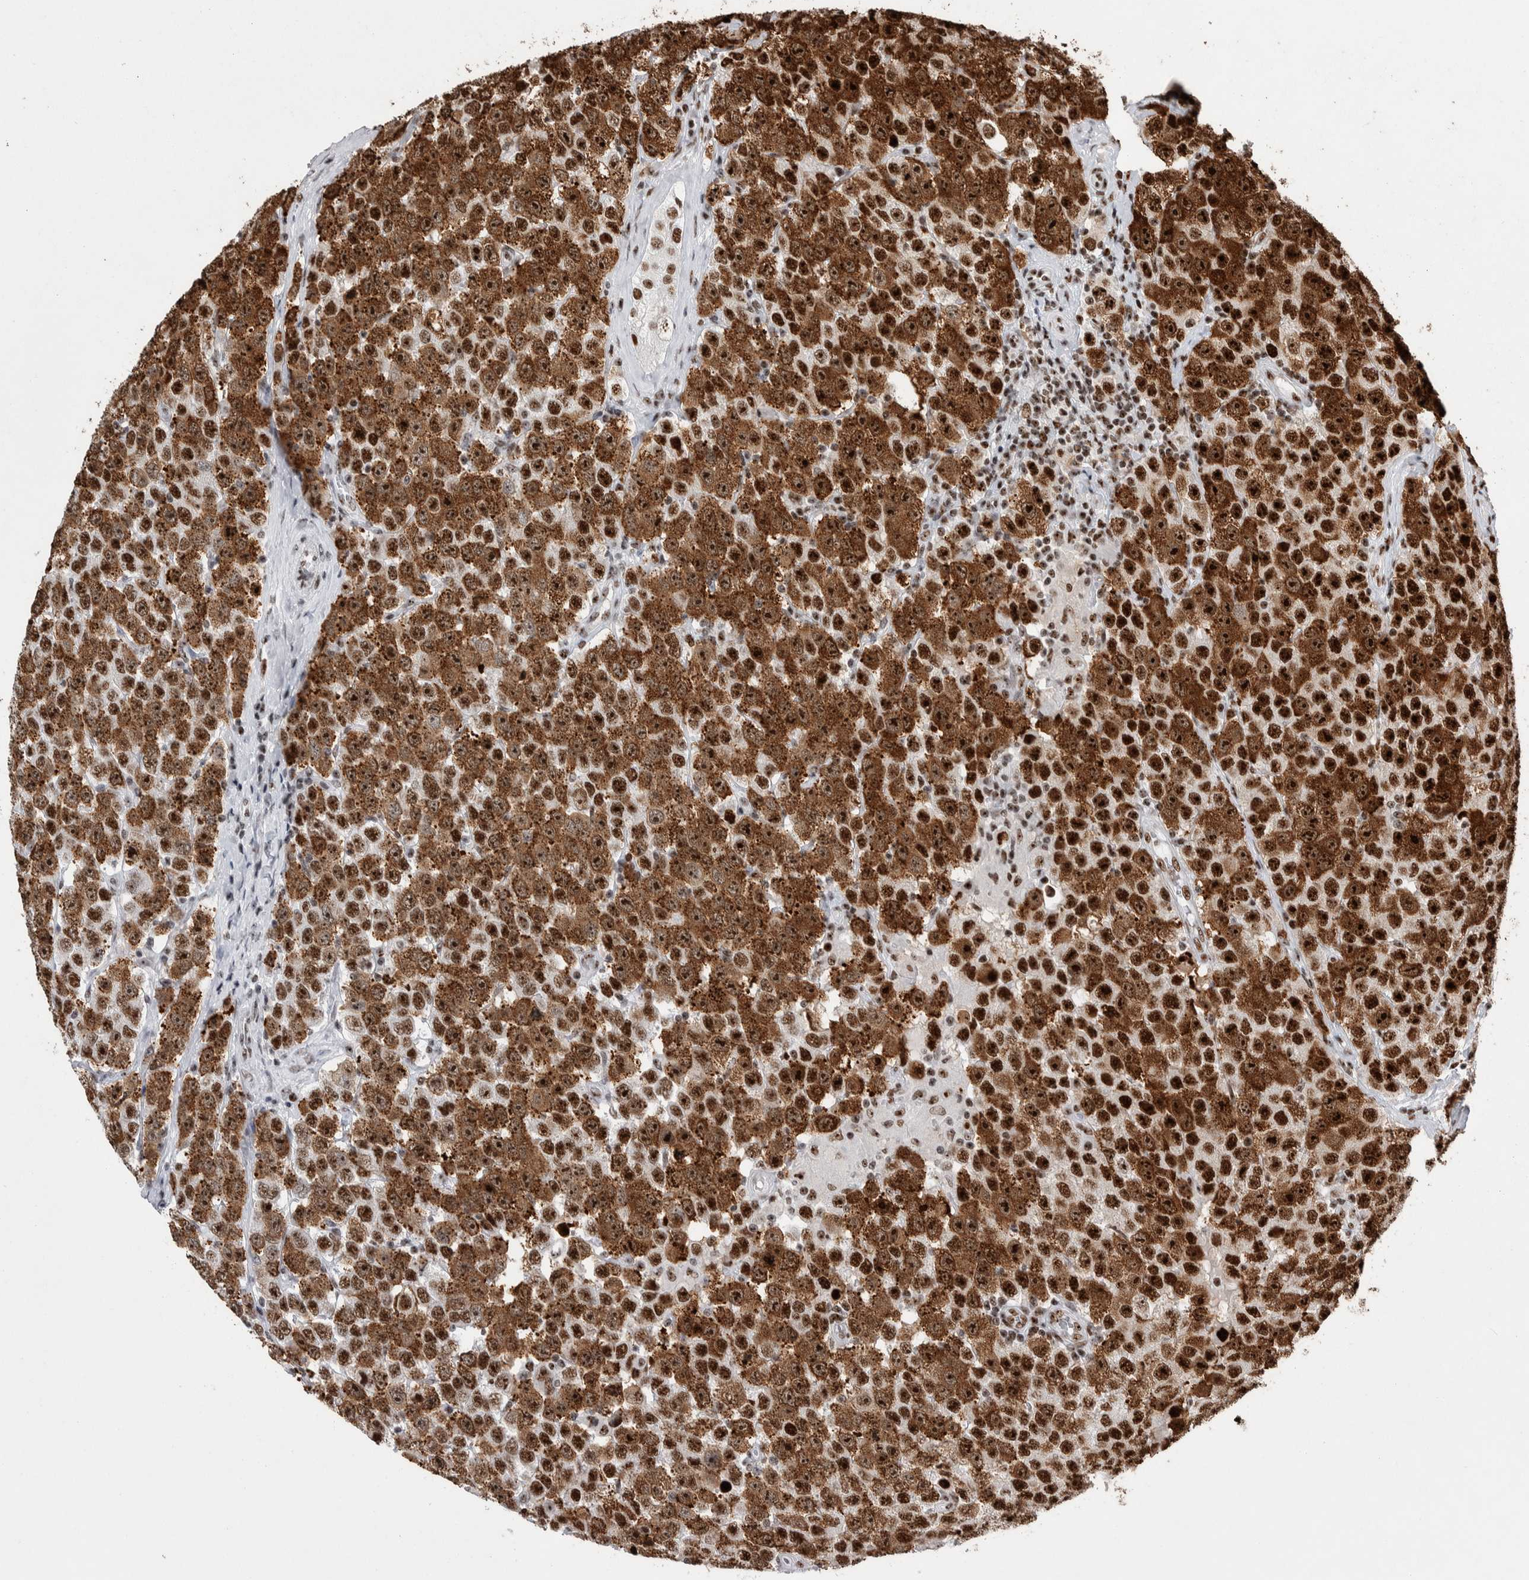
{"staining": {"intensity": "strong", "quantity": ">75%", "location": "cytoplasmic/membranous,nuclear"}, "tissue": "testis cancer", "cell_type": "Tumor cells", "image_type": "cancer", "snomed": [{"axis": "morphology", "description": "Seminoma, NOS"}, {"axis": "morphology", "description": "Carcinoma, Embryonal, NOS"}, {"axis": "topography", "description": "Testis"}], "caption": "Tumor cells demonstrate high levels of strong cytoplasmic/membranous and nuclear staining in about >75% of cells in embryonal carcinoma (testis). The protein is stained brown, and the nuclei are stained in blue (DAB (3,3'-diaminobenzidine) IHC with brightfield microscopy, high magnification).", "gene": "NCL", "patient": {"sex": "male", "age": 28}}